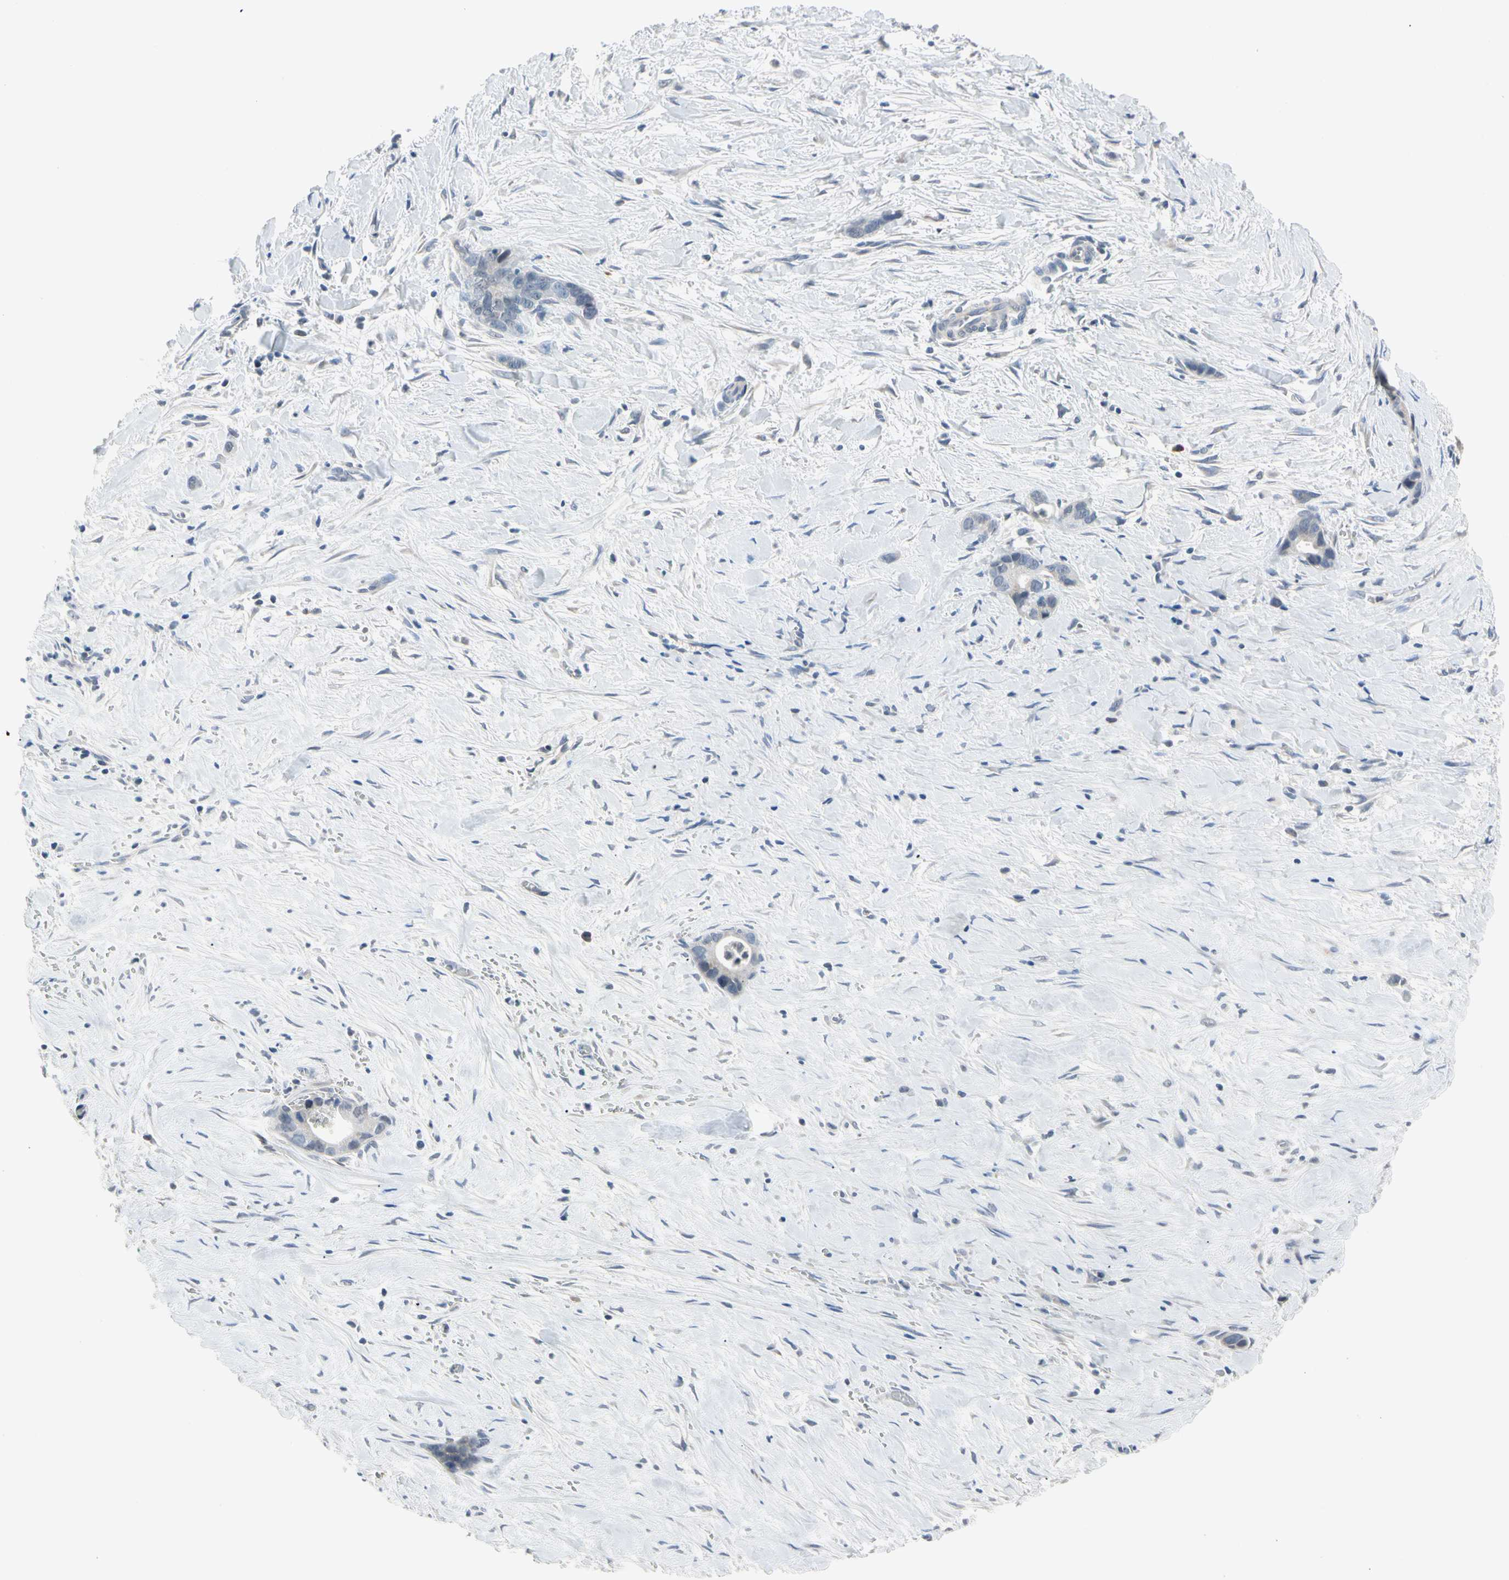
{"staining": {"intensity": "weak", "quantity": "<25%", "location": "cytoplasmic/membranous"}, "tissue": "liver cancer", "cell_type": "Tumor cells", "image_type": "cancer", "snomed": [{"axis": "morphology", "description": "Cholangiocarcinoma"}, {"axis": "topography", "description": "Liver"}], "caption": "Liver cancer (cholangiocarcinoma) was stained to show a protein in brown. There is no significant positivity in tumor cells. Nuclei are stained in blue.", "gene": "MARK1", "patient": {"sex": "female", "age": 55}}